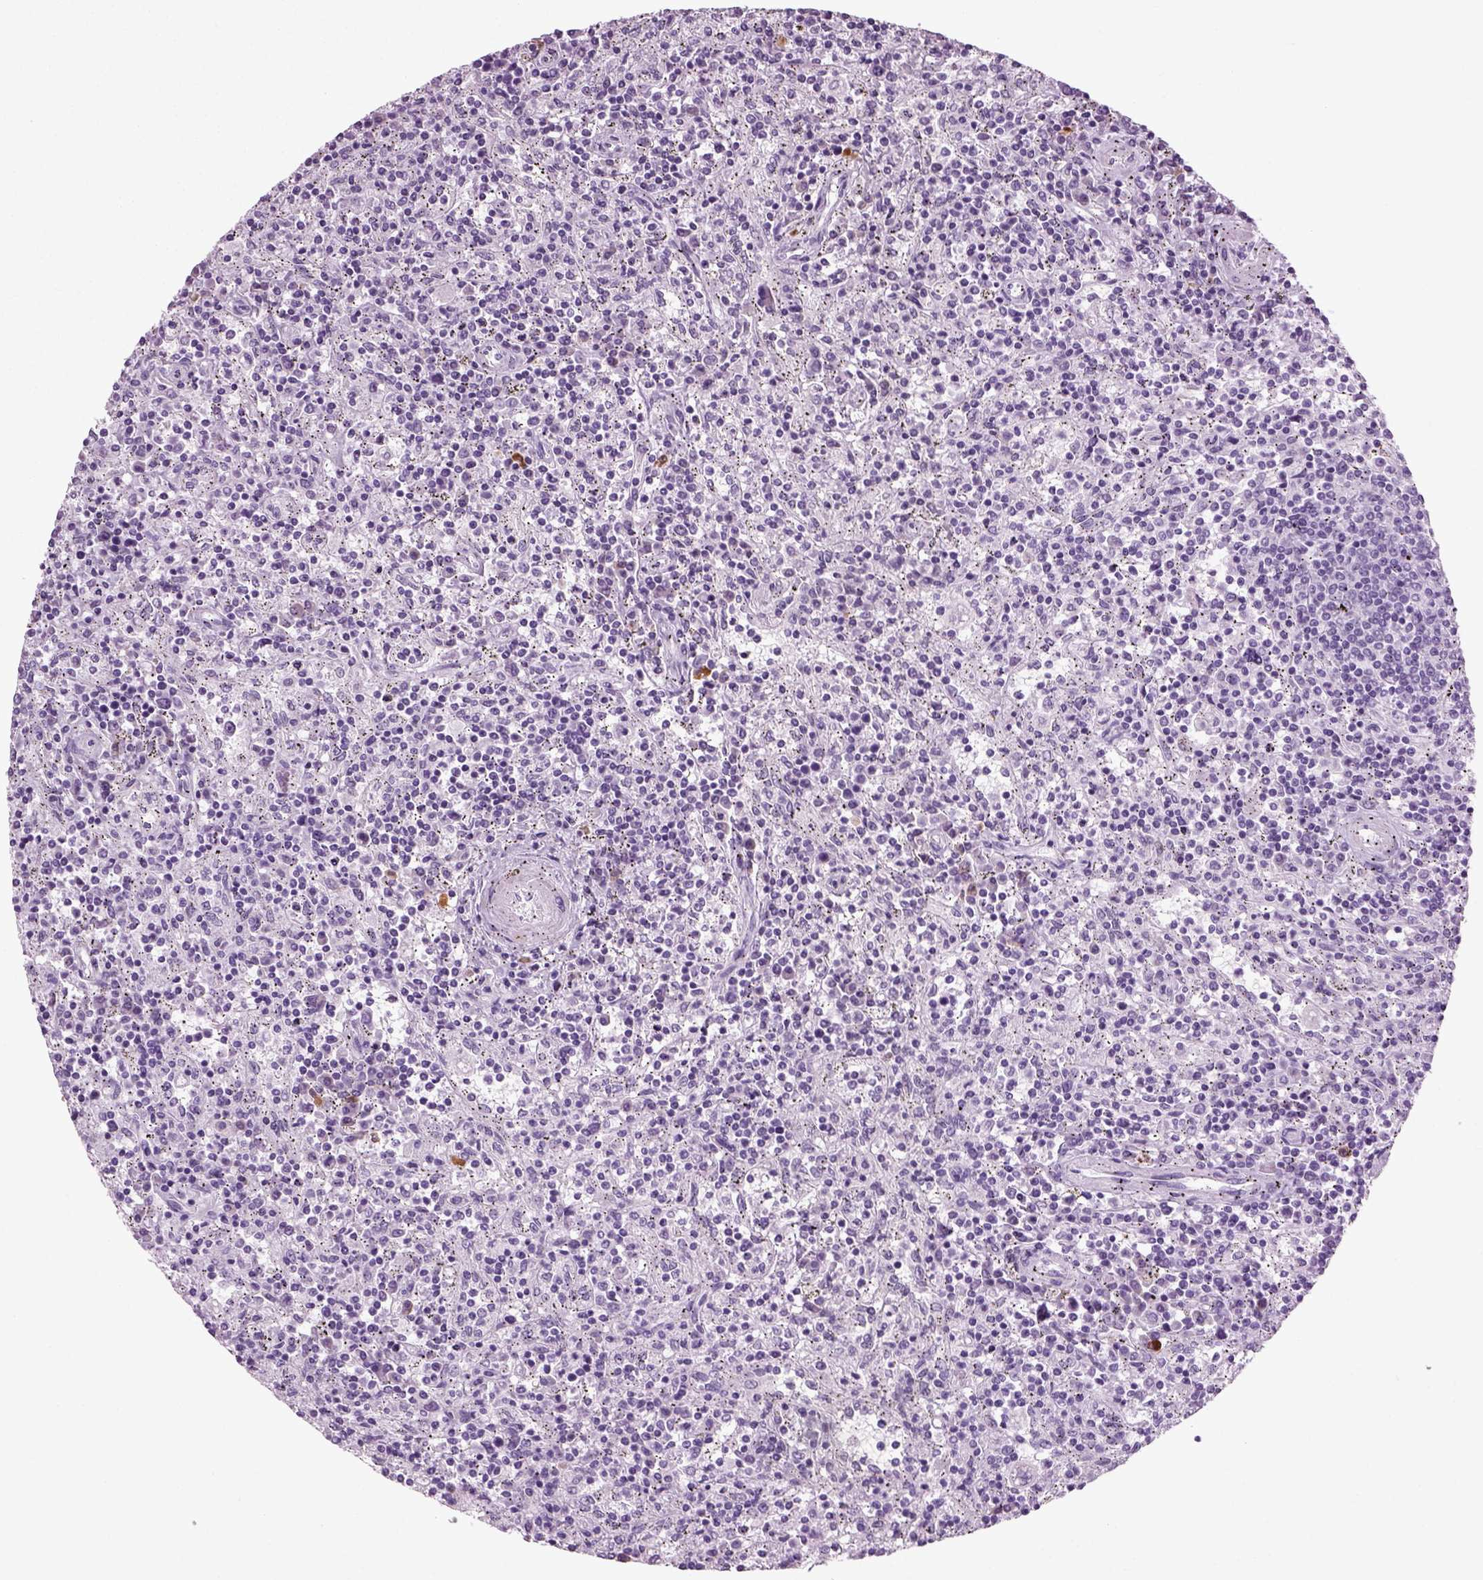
{"staining": {"intensity": "negative", "quantity": "none", "location": "none"}, "tissue": "lymphoma", "cell_type": "Tumor cells", "image_type": "cancer", "snomed": [{"axis": "morphology", "description": "Malignant lymphoma, non-Hodgkin's type, Low grade"}, {"axis": "topography", "description": "Spleen"}], "caption": "An image of lymphoma stained for a protein reveals no brown staining in tumor cells.", "gene": "PRLH", "patient": {"sex": "male", "age": 62}}